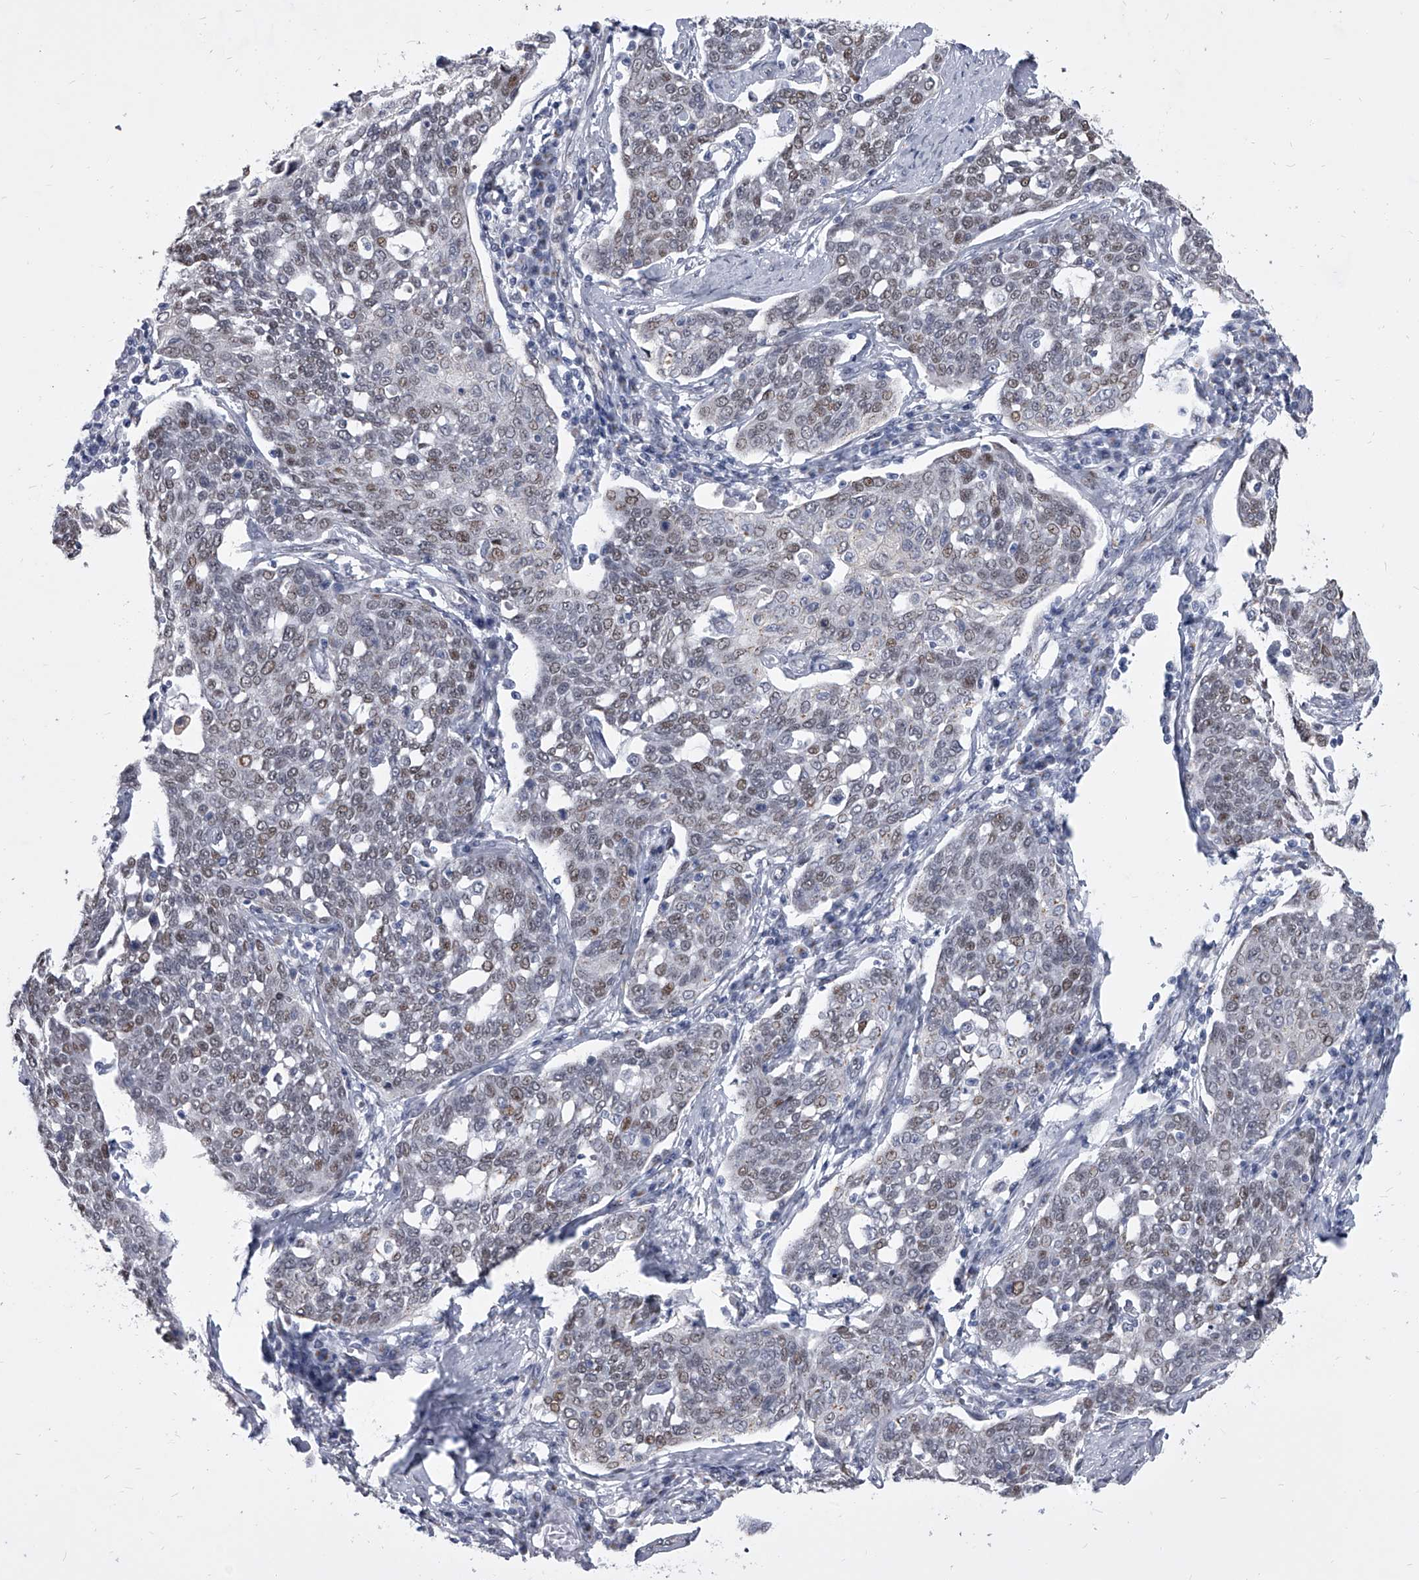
{"staining": {"intensity": "weak", "quantity": "<25%", "location": "nuclear"}, "tissue": "cervical cancer", "cell_type": "Tumor cells", "image_type": "cancer", "snomed": [{"axis": "morphology", "description": "Squamous cell carcinoma, NOS"}, {"axis": "topography", "description": "Cervix"}], "caption": "Human squamous cell carcinoma (cervical) stained for a protein using IHC displays no staining in tumor cells.", "gene": "EVA1C", "patient": {"sex": "female", "age": 34}}